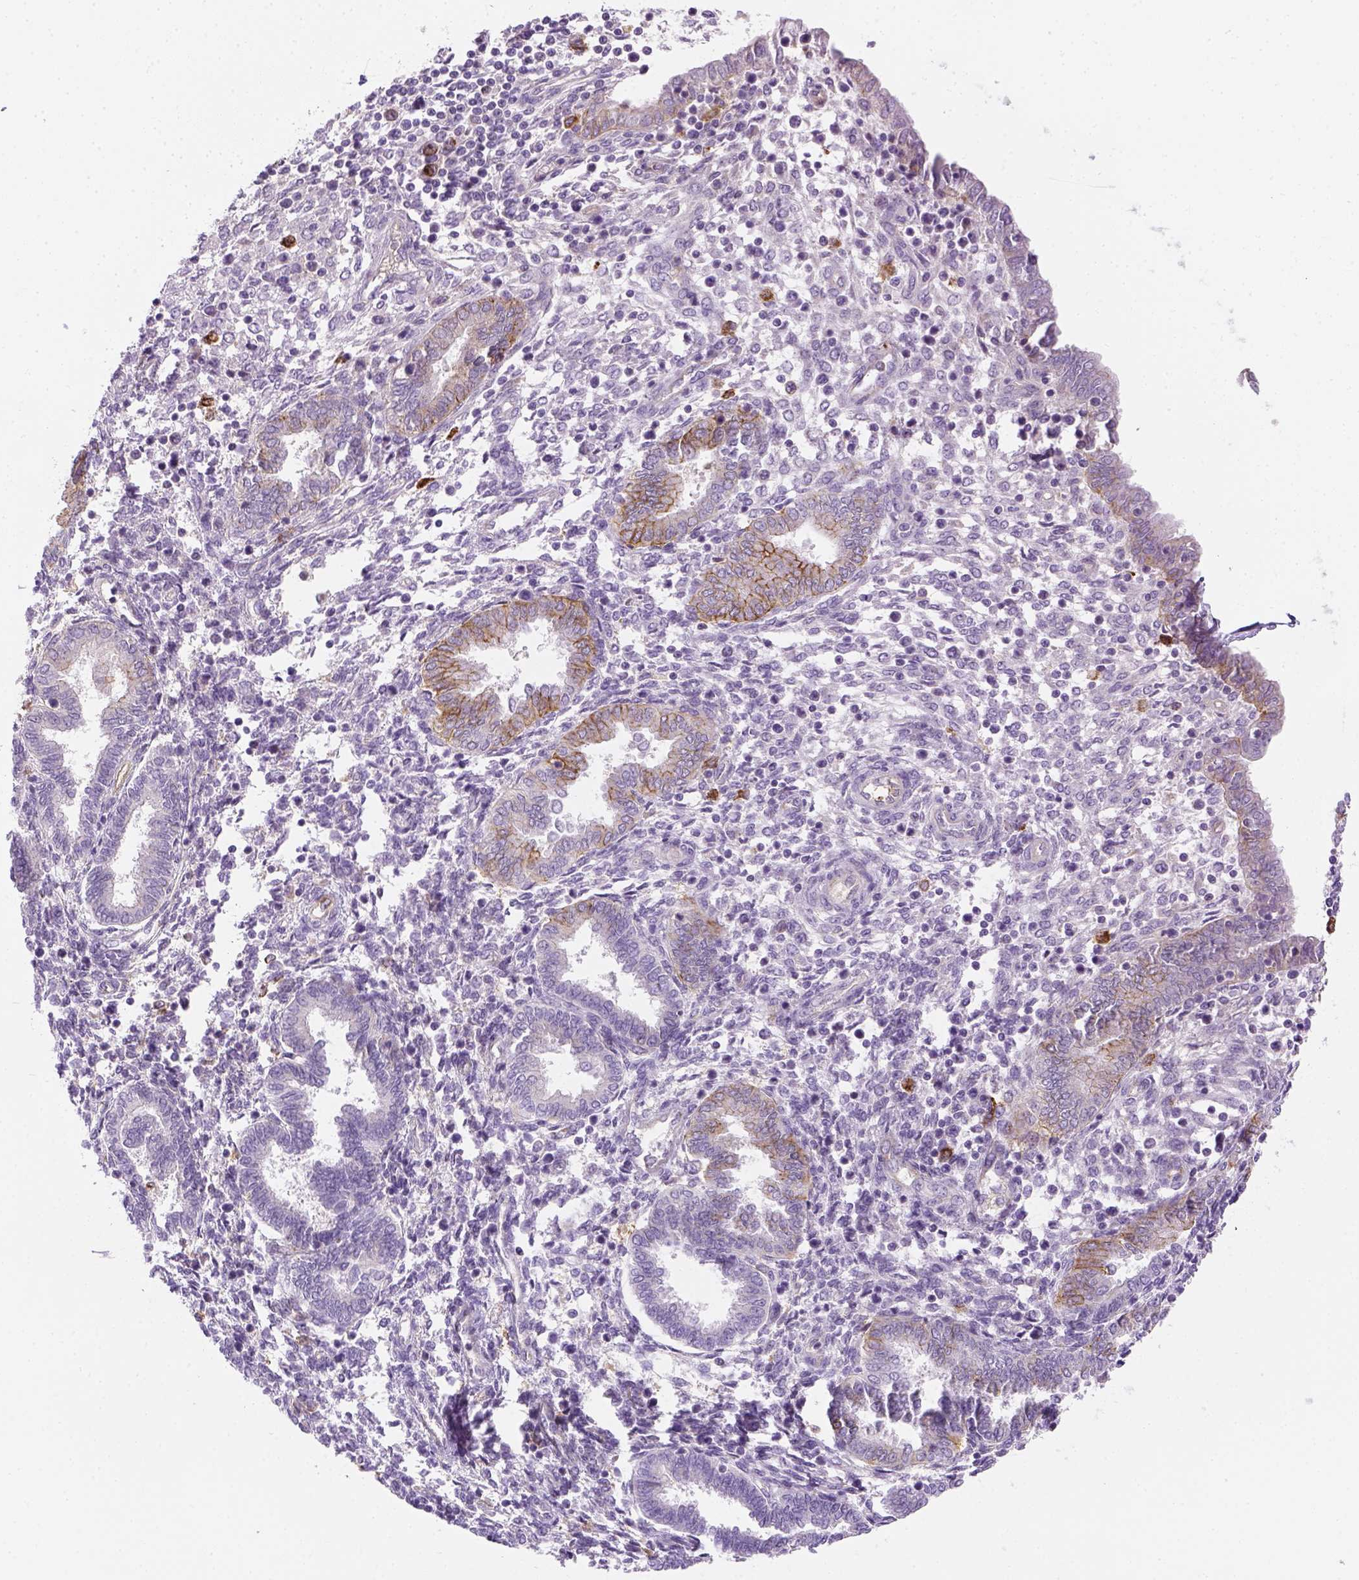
{"staining": {"intensity": "negative", "quantity": "none", "location": "none"}, "tissue": "endometrium", "cell_type": "Cells in endometrial stroma", "image_type": "normal", "snomed": [{"axis": "morphology", "description": "Normal tissue, NOS"}, {"axis": "topography", "description": "Endometrium"}], "caption": "Endometrium stained for a protein using immunohistochemistry exhibits no staining cells in endometrial stroma.", "gene": "CACNB1", "patient": {"sex": "female", "age": 42}}